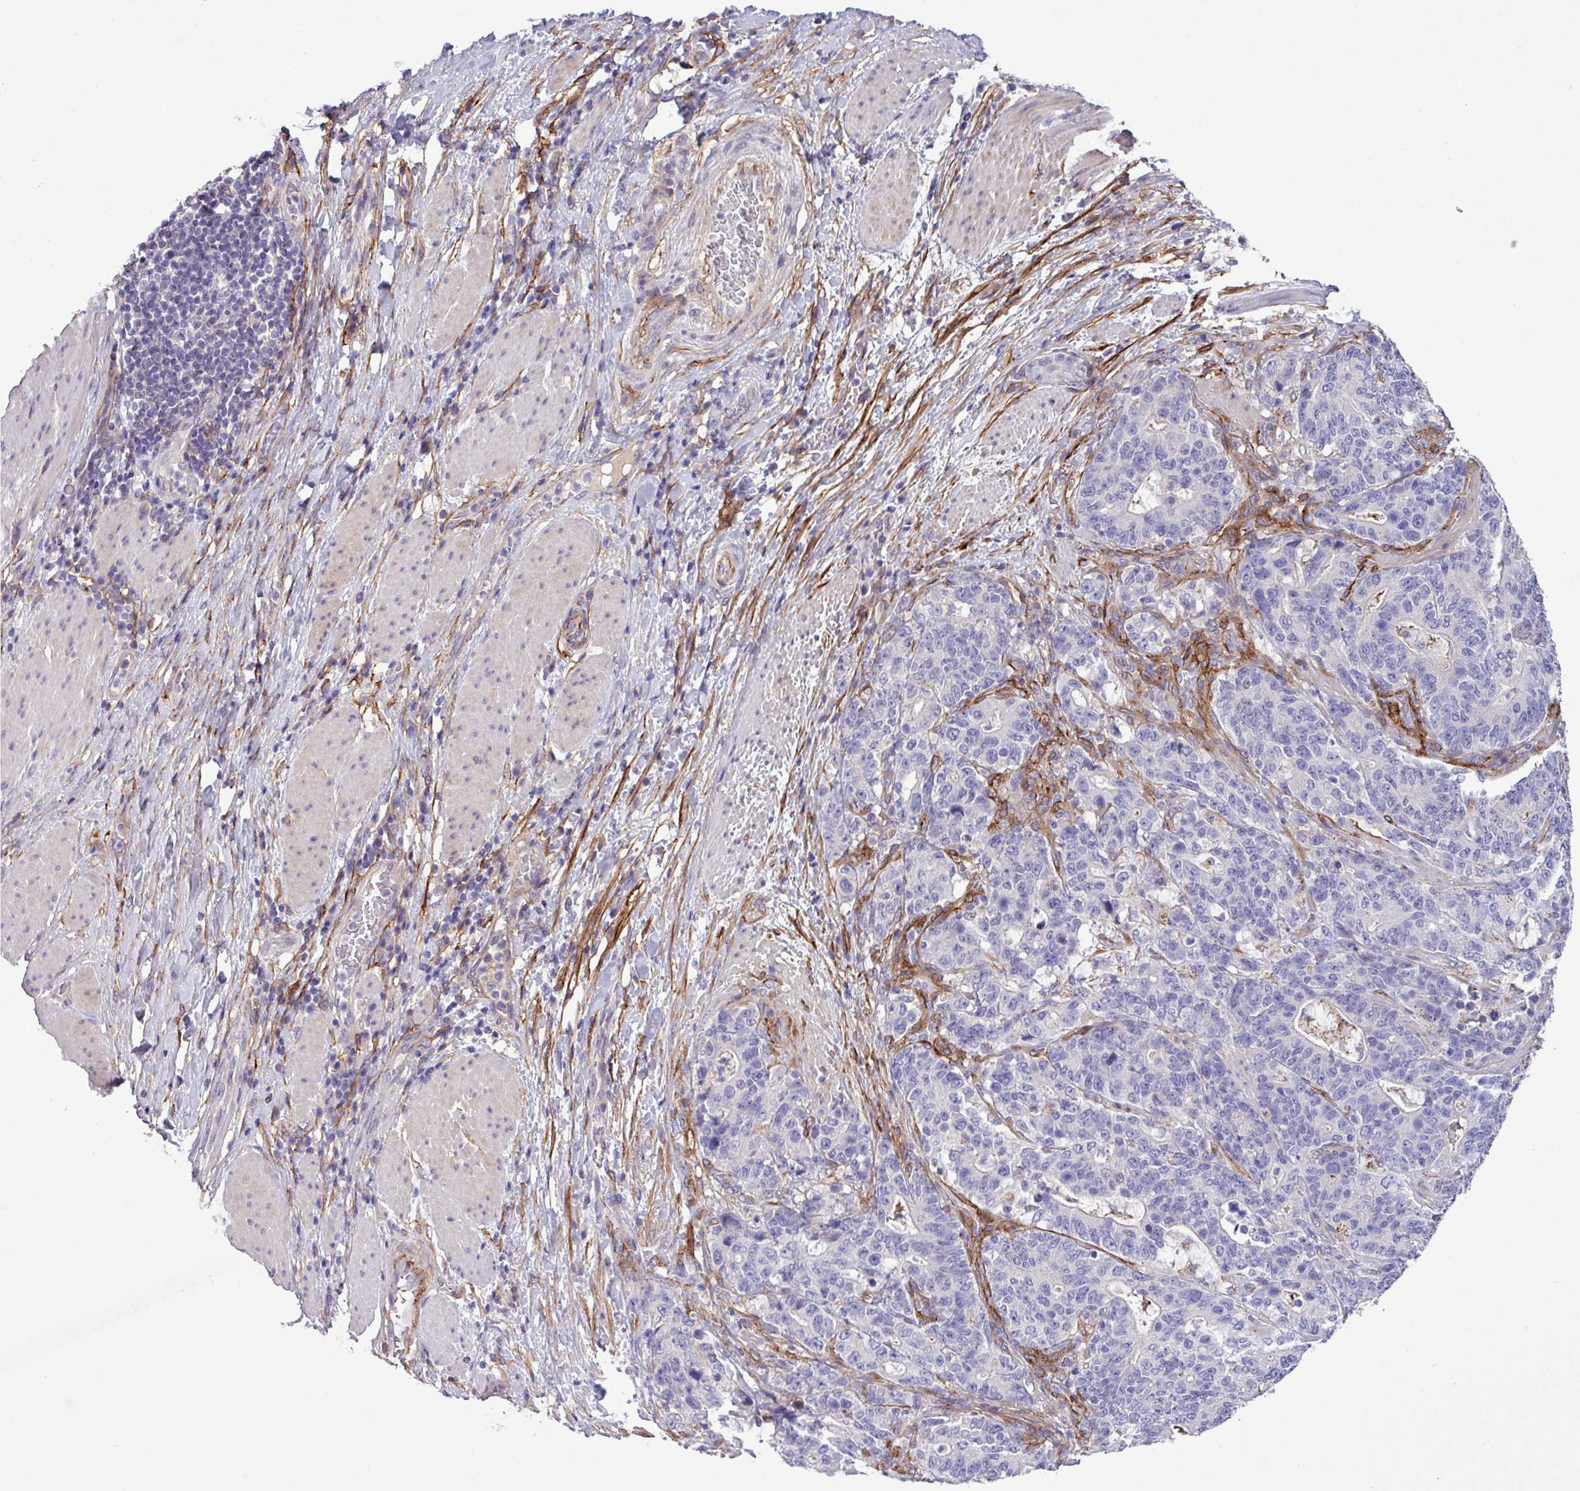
{"staining": {"intensity": "negative", "quantity": "none", "location": "none"}, "tissue": "stomach cancer", "cell_type": "Tumor cells", "image_type": "cancer", "snomed": [{"axis": "morphology", "description": "Normal tissue, NOS"}, {"axis": "morphology", "description": "Adenocarcinoma, NOS"}, {"axis": "topography", "description": "Stomach"}], "caption": "A photomicrograph of stomach adenocarcinoma stained for a protein reveals no brown staining in tumor cells.", "gene": "CD248", "patient": {"sex": "female", "age": 64}}